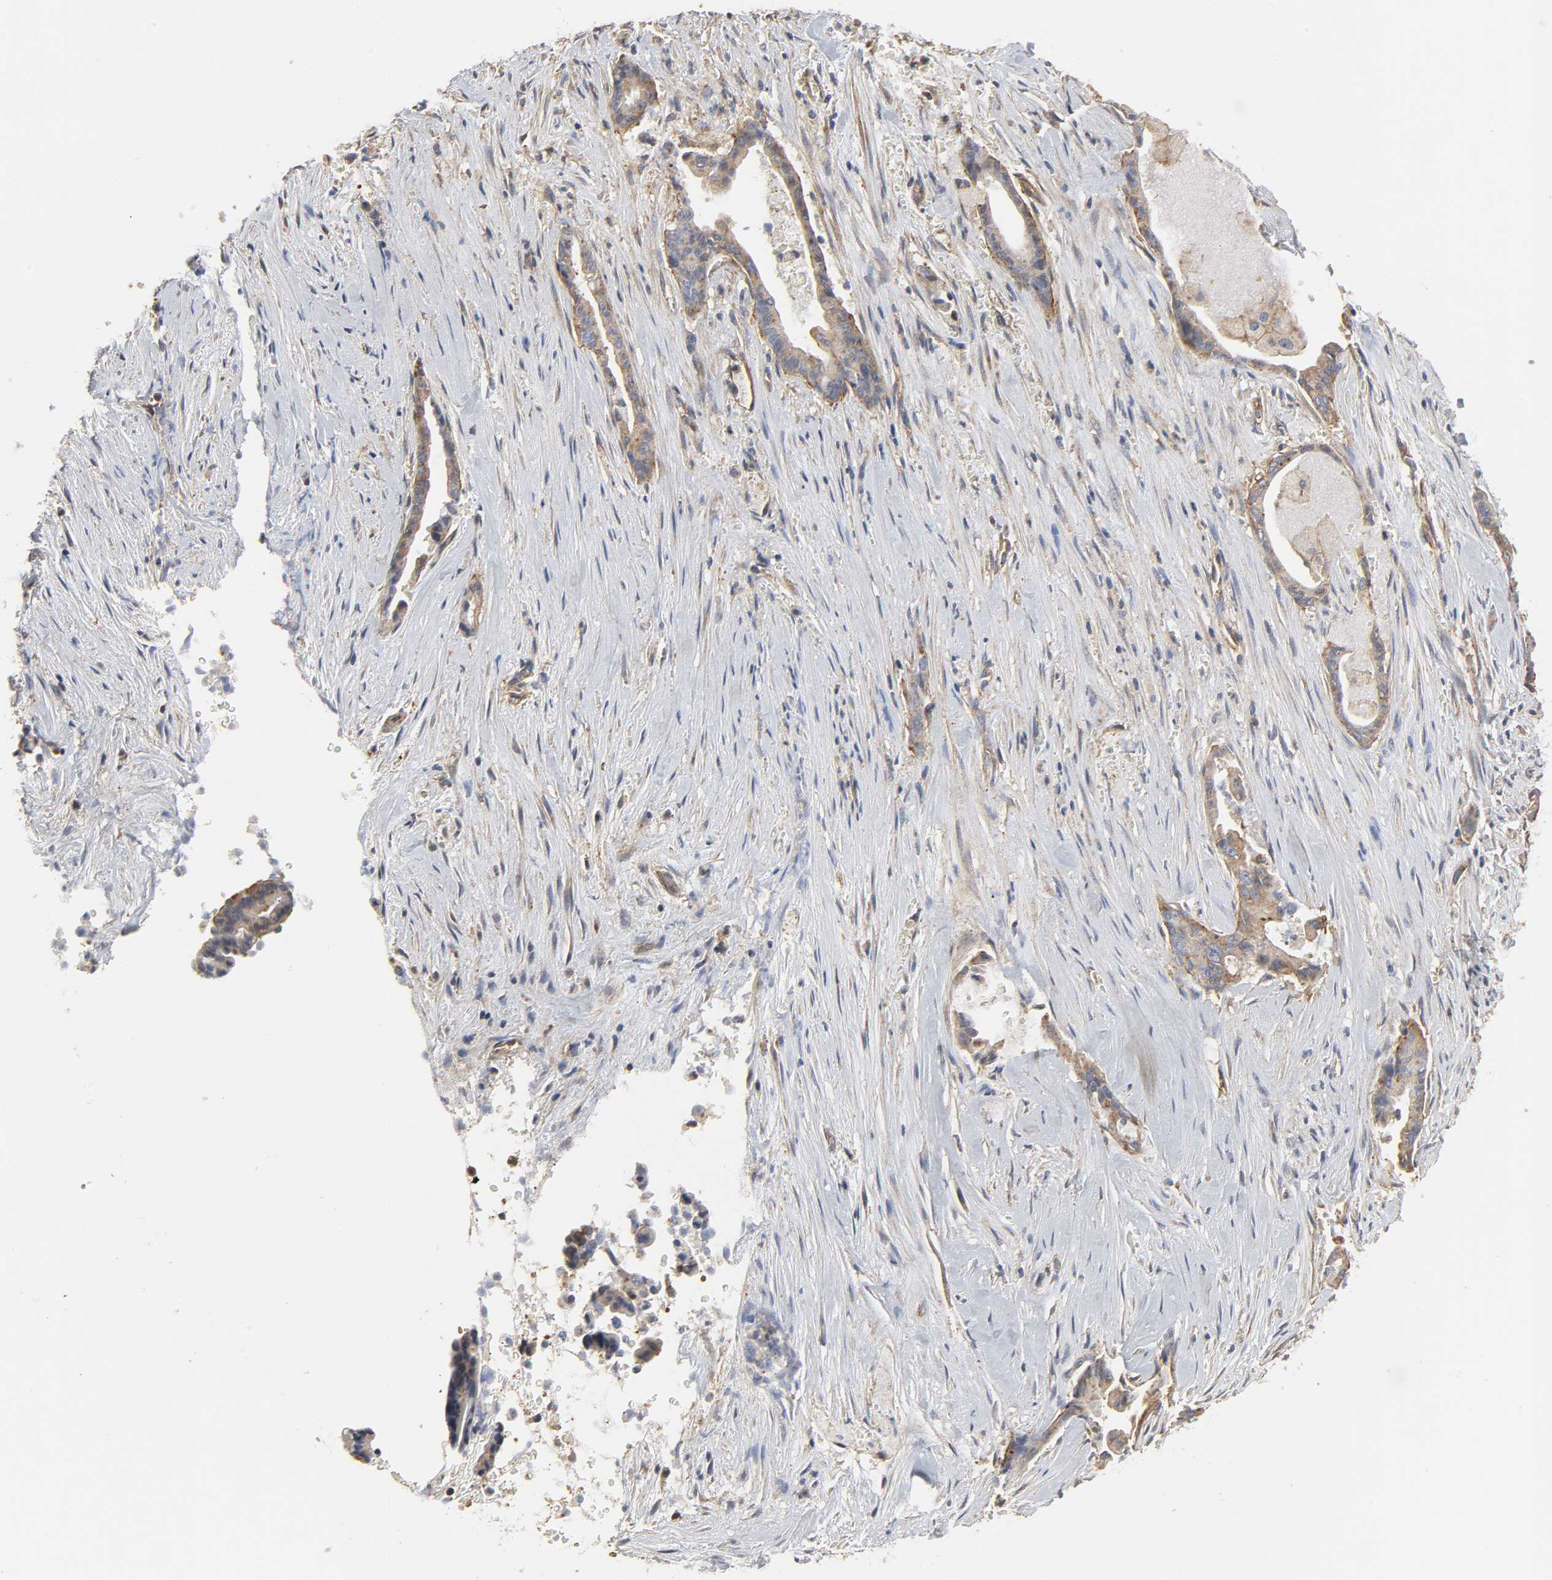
{"staining": {"intensity": "moderate", "quantity": ">75%", "location": "cytoplasmic/membranous"}, "tissue": "liver cancer", "cell_type": "Tumor cells", "image_type": "cancer", "snomed": [{"axis": "morphology", "description": "Cholangiocarcinoma"}, {"axis": "topography", "description": "Liver"}], "caption": "A brown stain highlights moderate cytoplasmic/membranous staining of a protein in liver cancer tumor cells.", "gene": "SH3GLB1", "patient": {"sex": "female", "age": 55}}